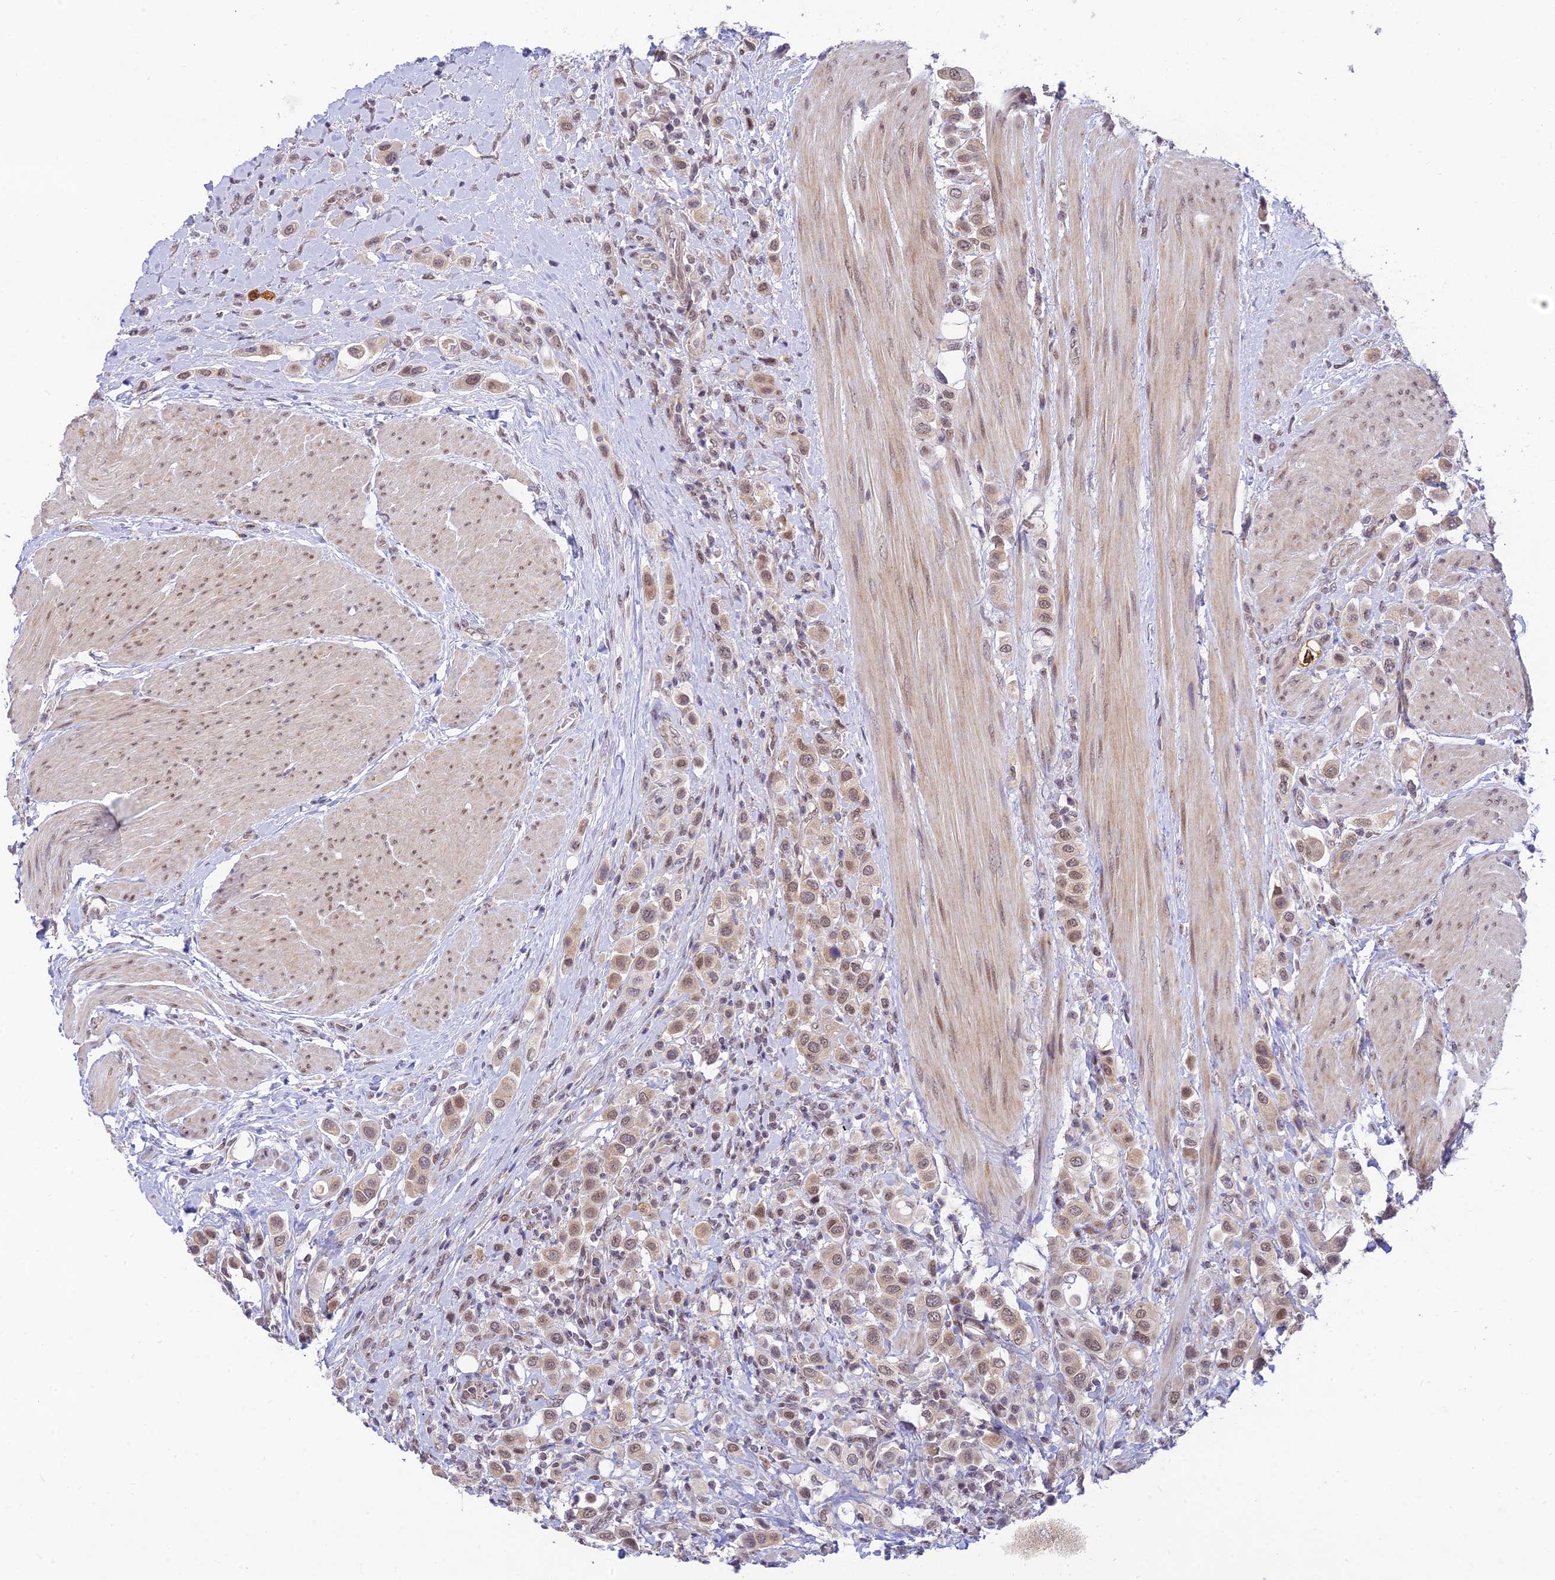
{"staining": {"intensity": "moderate", "quantity": ">75%", "location": "nuclear"}, "tissue": "urothelial cancer", "cell_type": "Tumor cells", "image_type": "cancer", "snomed": [{"axis": "morphology", "description": "Urothelial carcinoma, High grade"}, {"axis": "topography", "description": "Urinary bladder"}], "caption": "Protein expression analysis of high-grade urothelial carcinoma displays moderate nuclear staining in approximately >75% of tumor cells. (brown staining indicates protein expression, while blue staining denotes nuclei).", "gene": "MICOS13", "patient": {"sex": "male", "age": 50}}